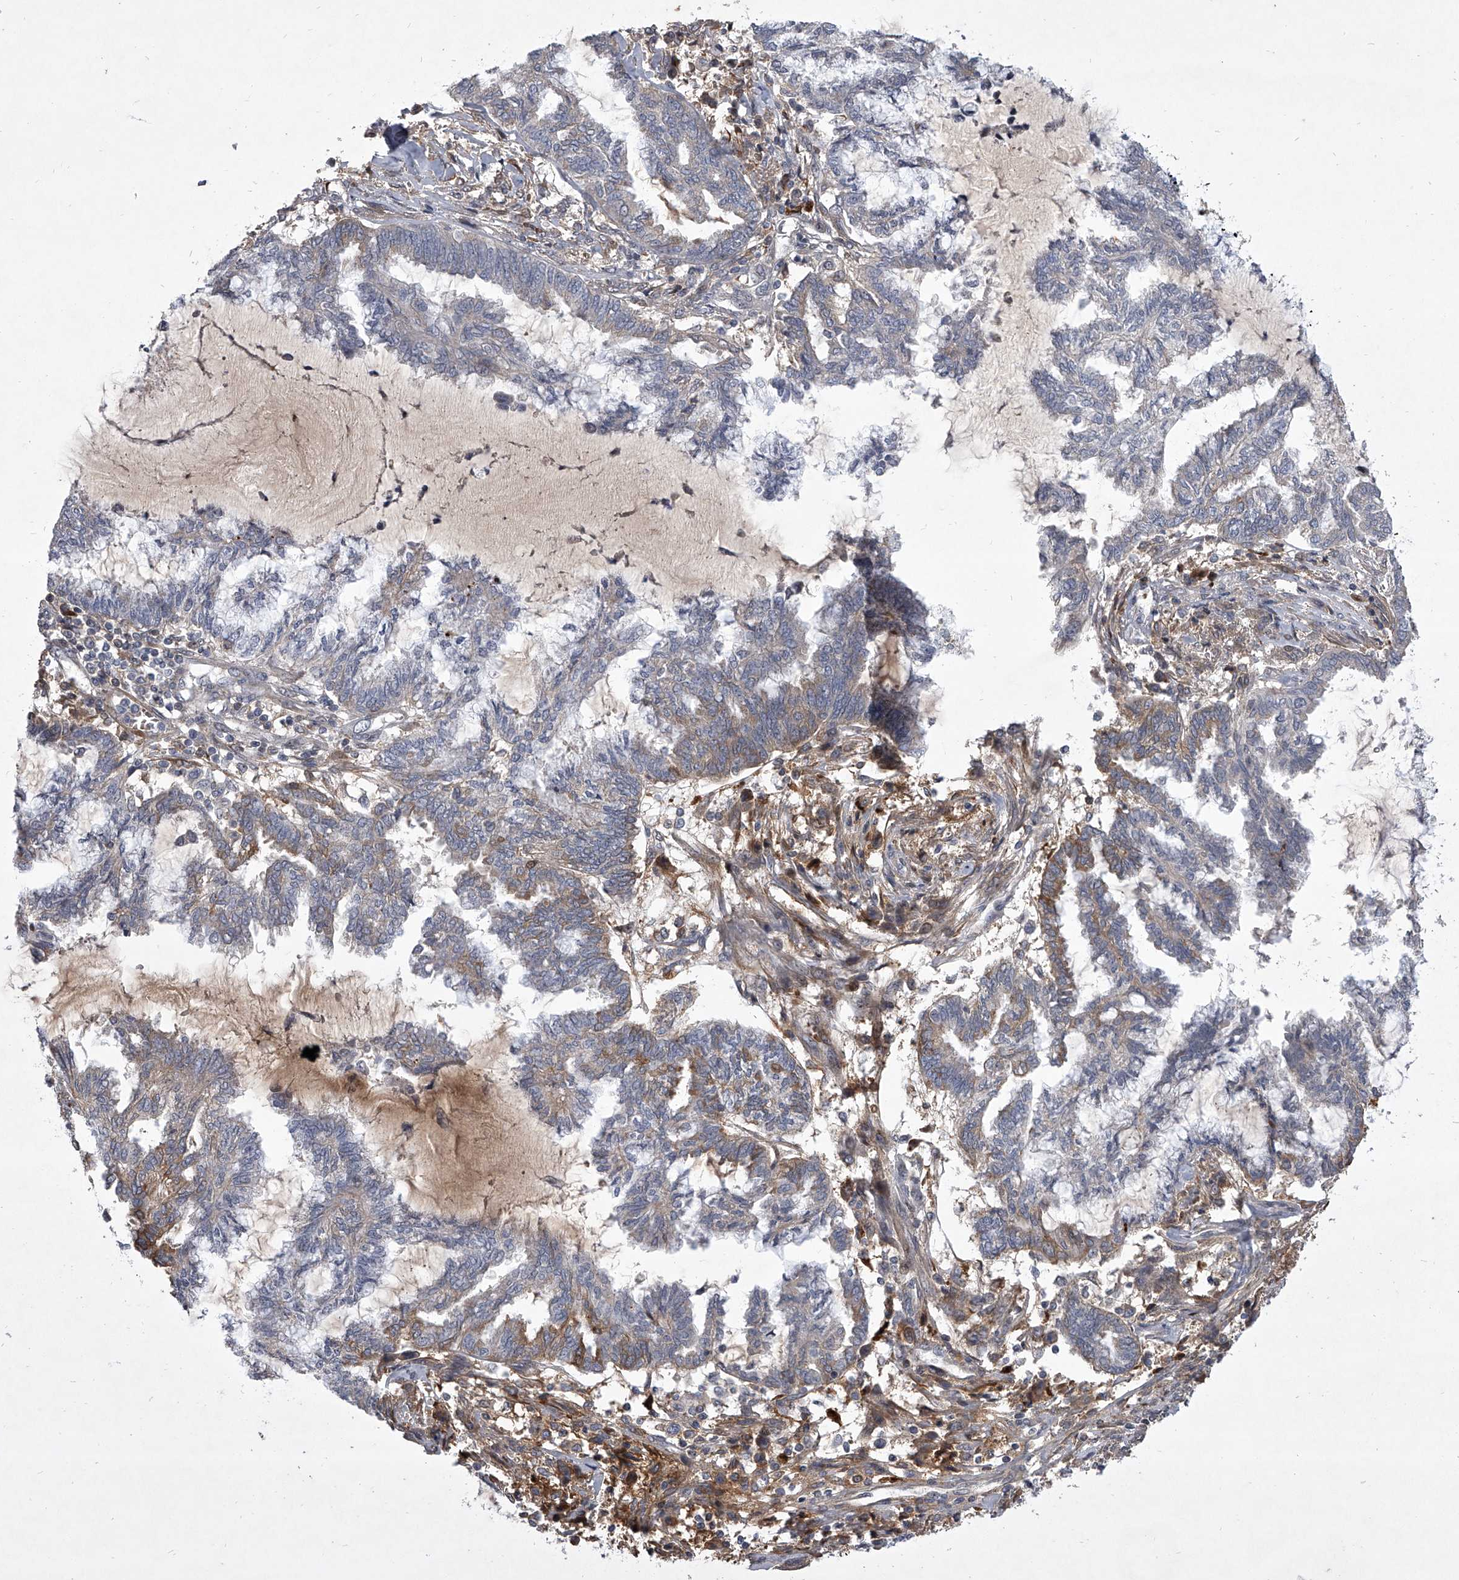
{"staining": {"intensity": "moderate", "quantity": "<25%", "location": "cytoplasmic/membranous"}, "tissue": "endometrial cancer", "cell_type": "Tumor cells", "image_type": "cancer", "snomed": [{"axis": "morphology", "description": "Adenocarcinoma, NOS"}, {"axis": "topography", "description": "Endometrium"}], "caption": "Immunohistochemistry (IHC) photomicrograph of neoplastic tissue: human adenocarcinoma (endometrial) stained using immunohistochemistry exhibits low levels of moderate protein expression localized specifically in the cytoplasmic/membranous of tumor cells, appearing as a cytoplasmic/membranous brown color.", "gene": "HEATR6", "patient": {"sex": "female", "age": 86}}